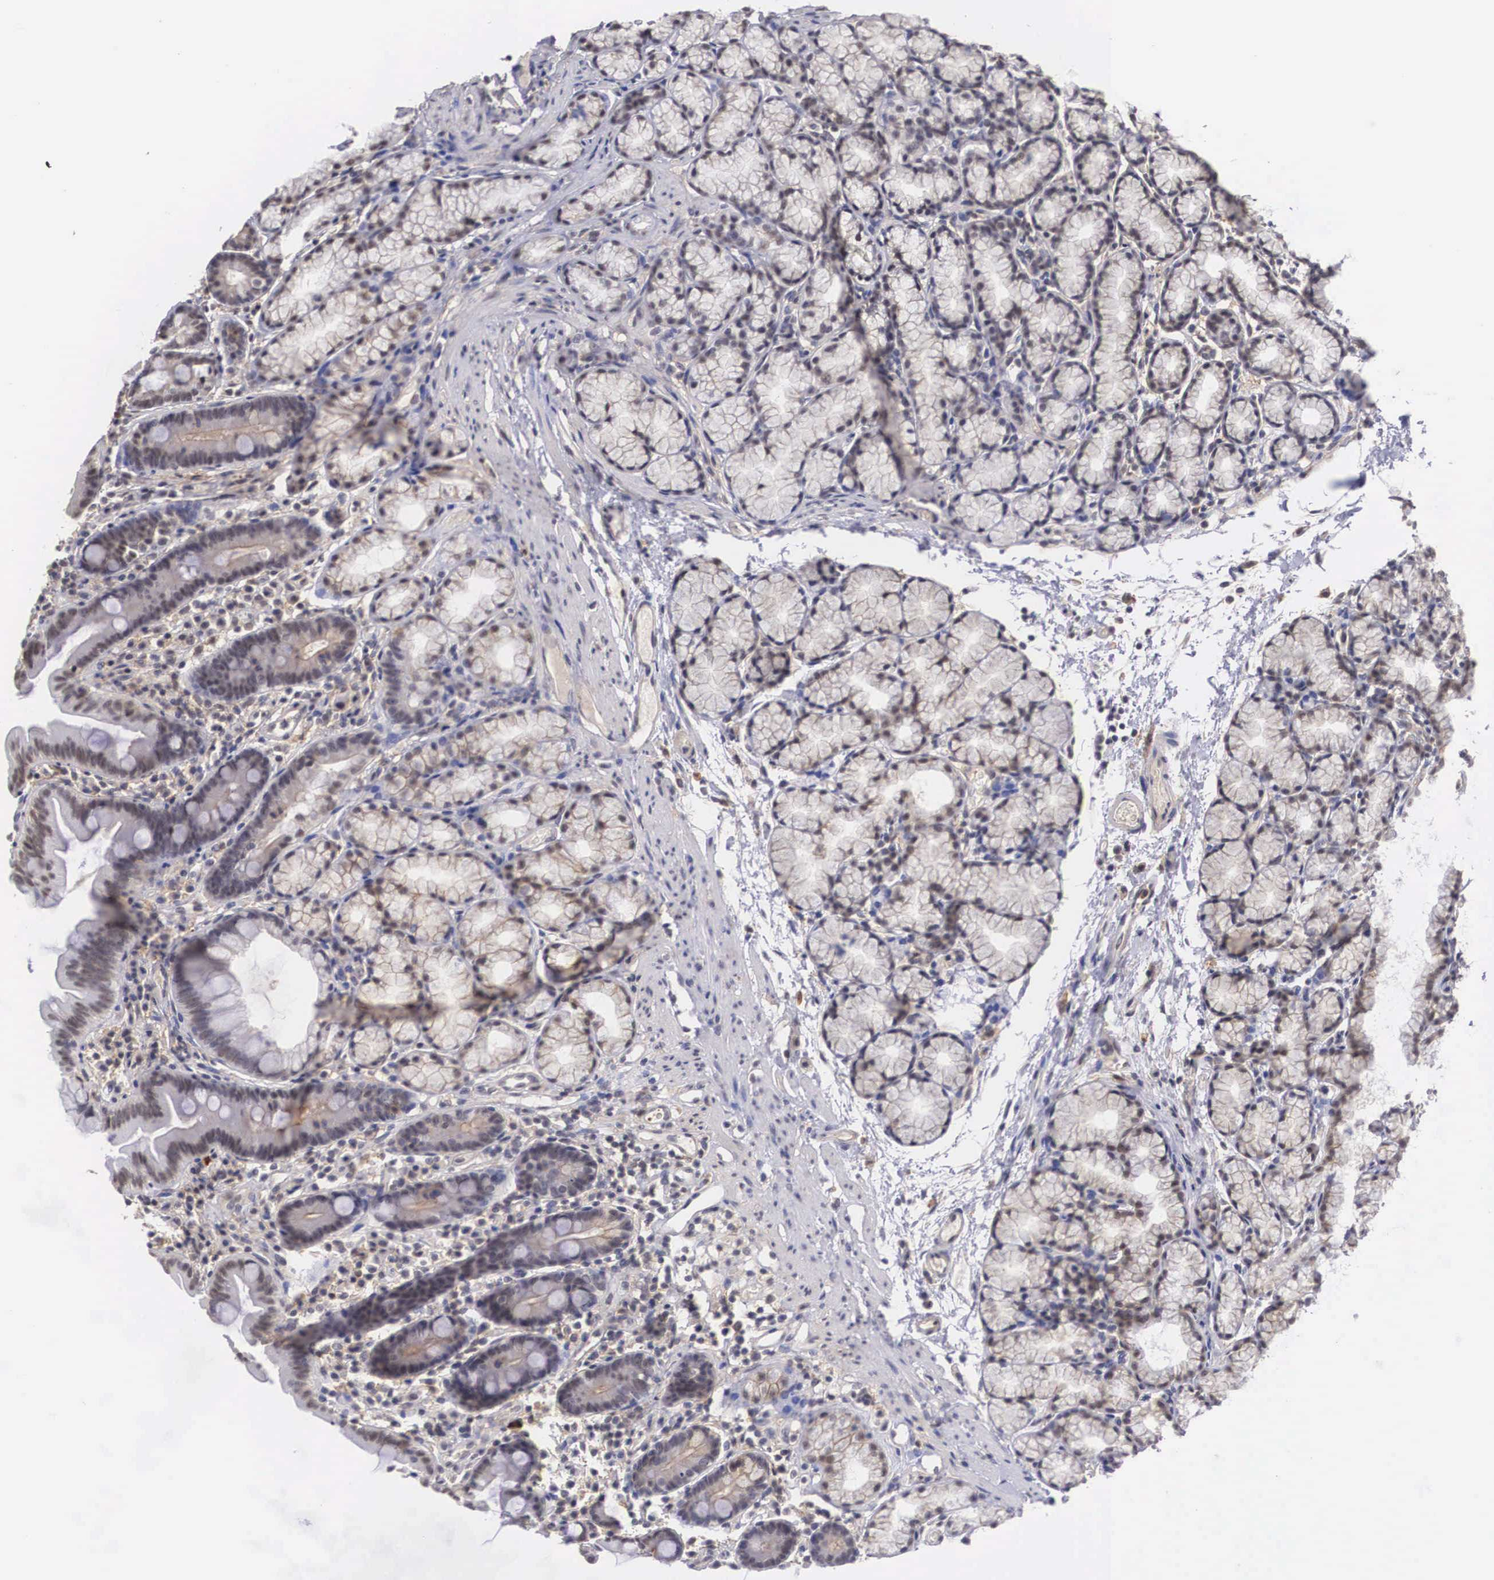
{"staining": {"intensity": "weak", "quantity": "<25%", "location": "nuclear"}, "tissue": "duodenum", "cell_type": "Glandular cells", "image_type": "normal", "snomed": [{"axis": "morphology", "description": "Normal tissue, NOS"}, {"axis": "topography", "description": "Duodenum"}], "caption": "This is a histopathology image of immunohistochemistry staining of normal duodenum, which shows no positivity in glandular cells.", "gene": "NR4A2", "patient": {"sex": "female", "age": 48}}